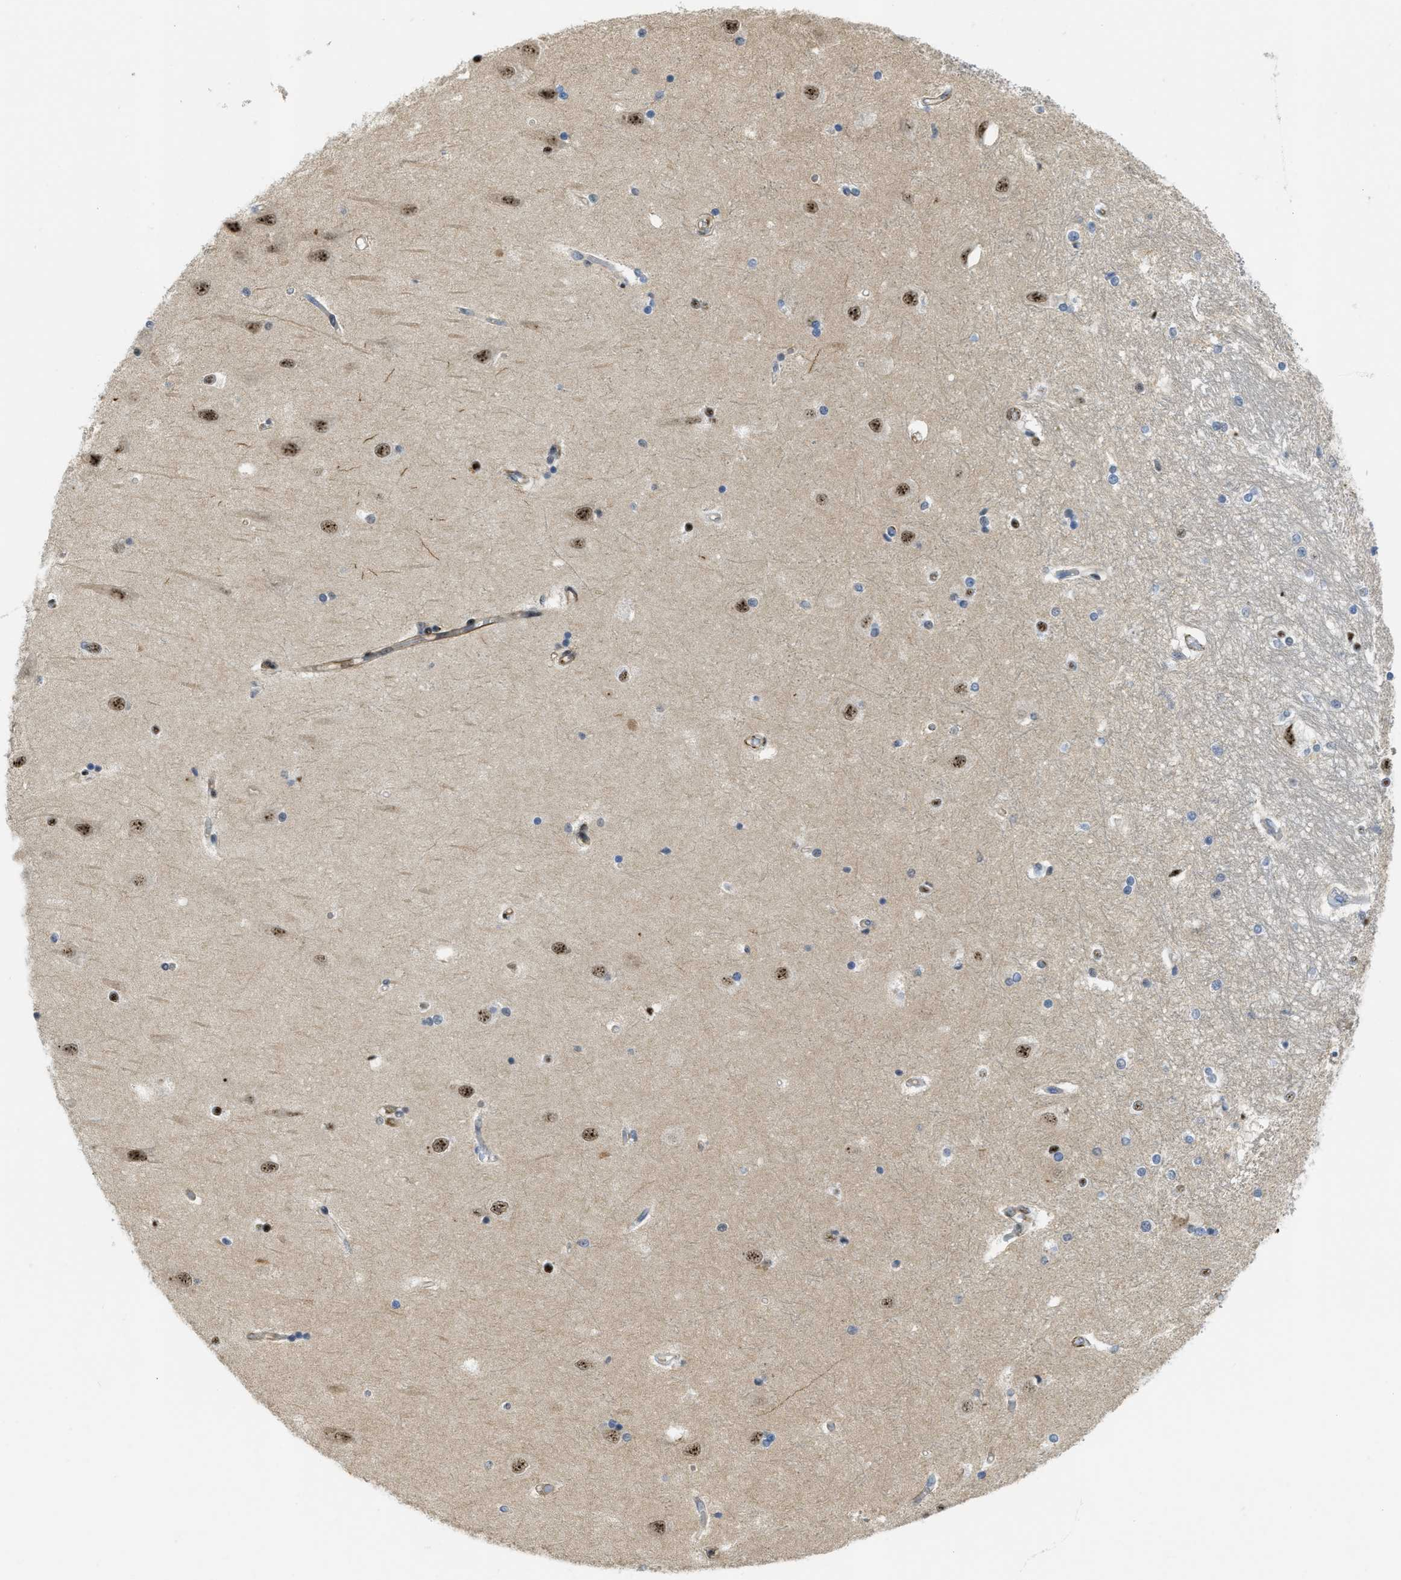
{"staining": {"intensity": "weak", "quantity": "<25%", "location": "cytoplasmic/membranous,nuclear"}, "tissue": "hippocampus", "cell_type": "Glial cells", "image_type": "normal", "snomed": [{"axis": "morphology", "description": "Normal tissue, NOS"}, {"axis": "topography", "description": "Hippocampus"}], "caption": "A high-resolution image shows immunohistochemistry (IHC) staining of normal hippocampus, which reveals no significant staining in glial cells.", "gene": "LRRC8B", "patient": {"sex": "male", "age": 45}}